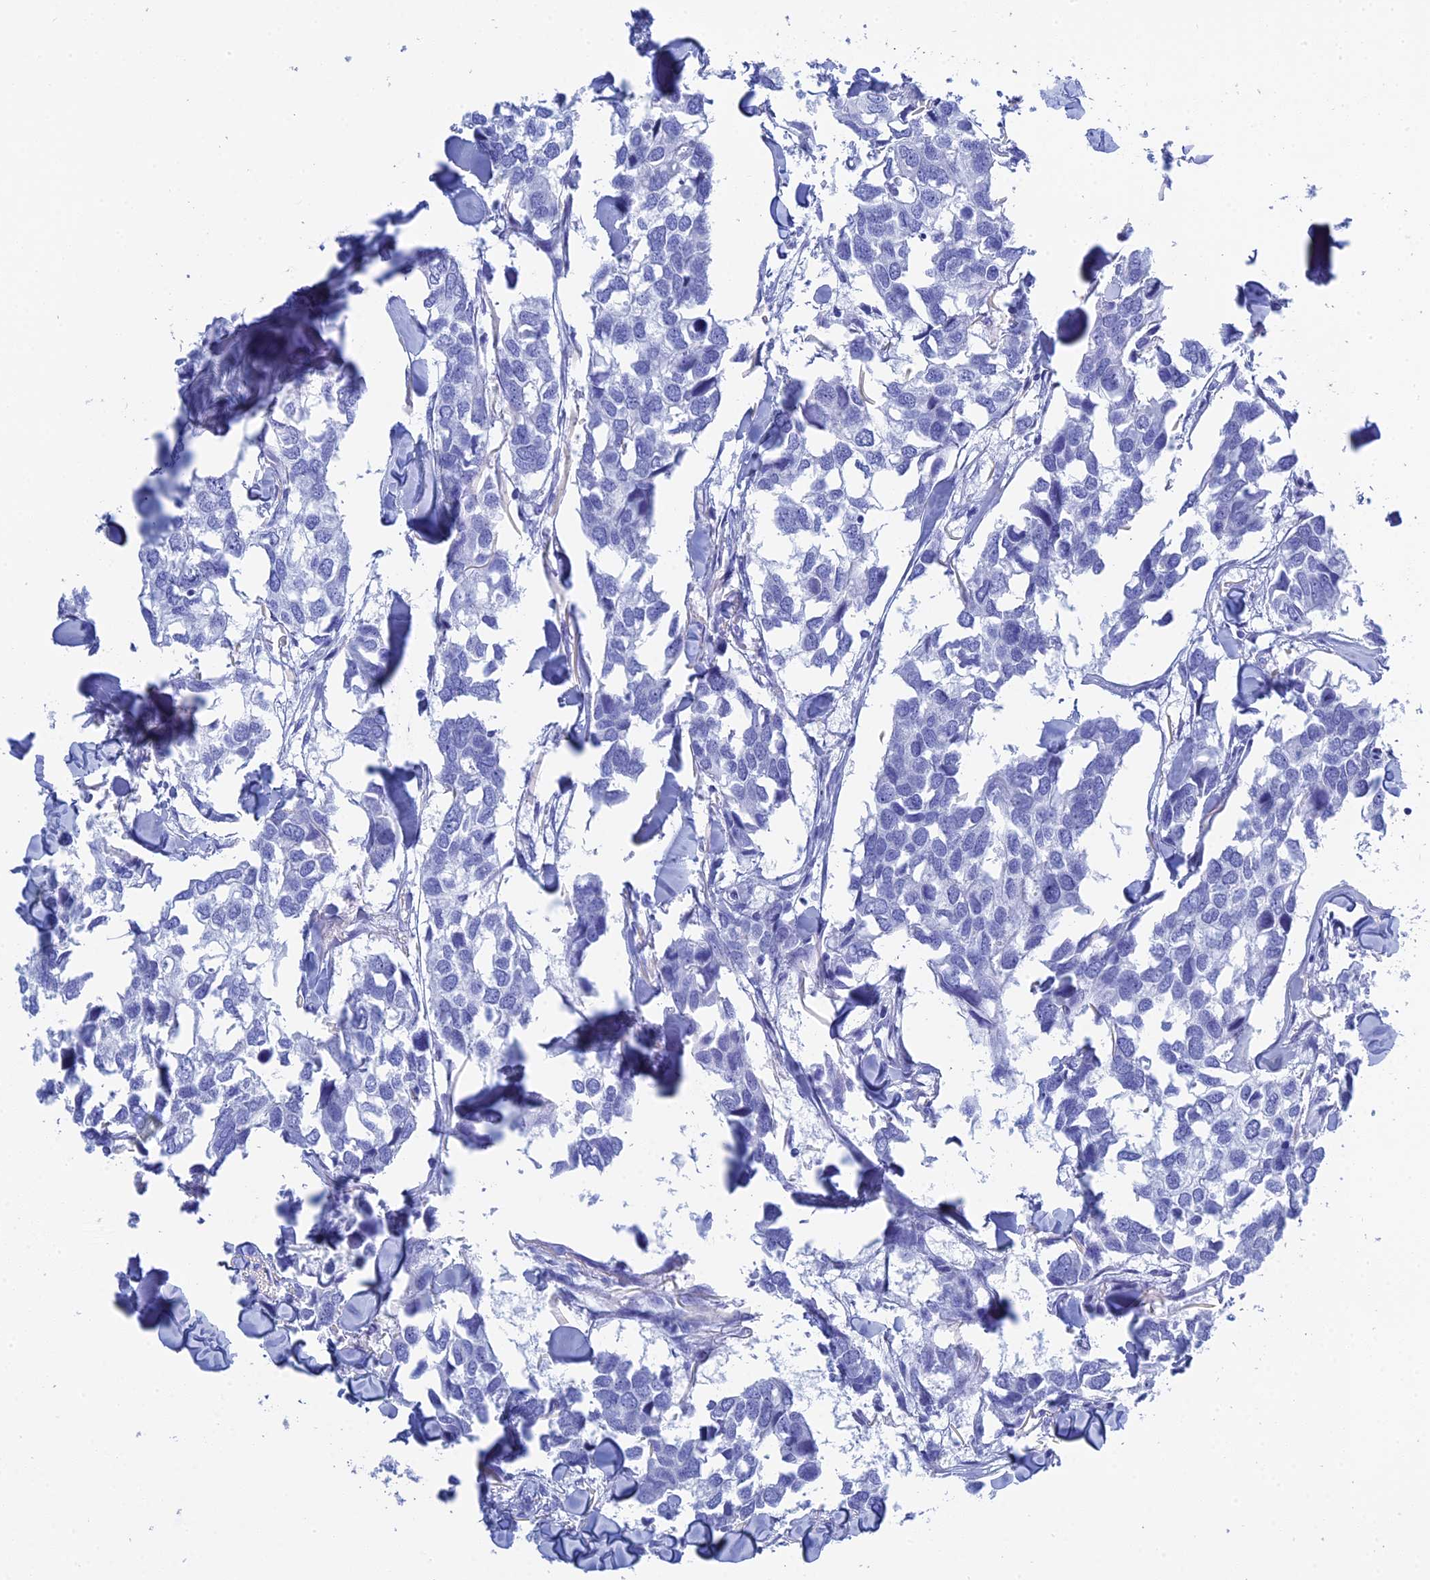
{"staining": {"intensity": "negative", "quantity": "none", "location": "none"}, "tissue": "breast cancer", "cell_type": "Tumor cells", "image_type": "cancer", "snomed": [{"axis": "morphology", "description": "Duct carcinoma"}, {"axis": "topography", "description": "Breast"}], "caption": "Tumor cells show no significant staining in breast cancer.", "gene": "TEX101", "patient": {"sex": "female", "age": 83}}